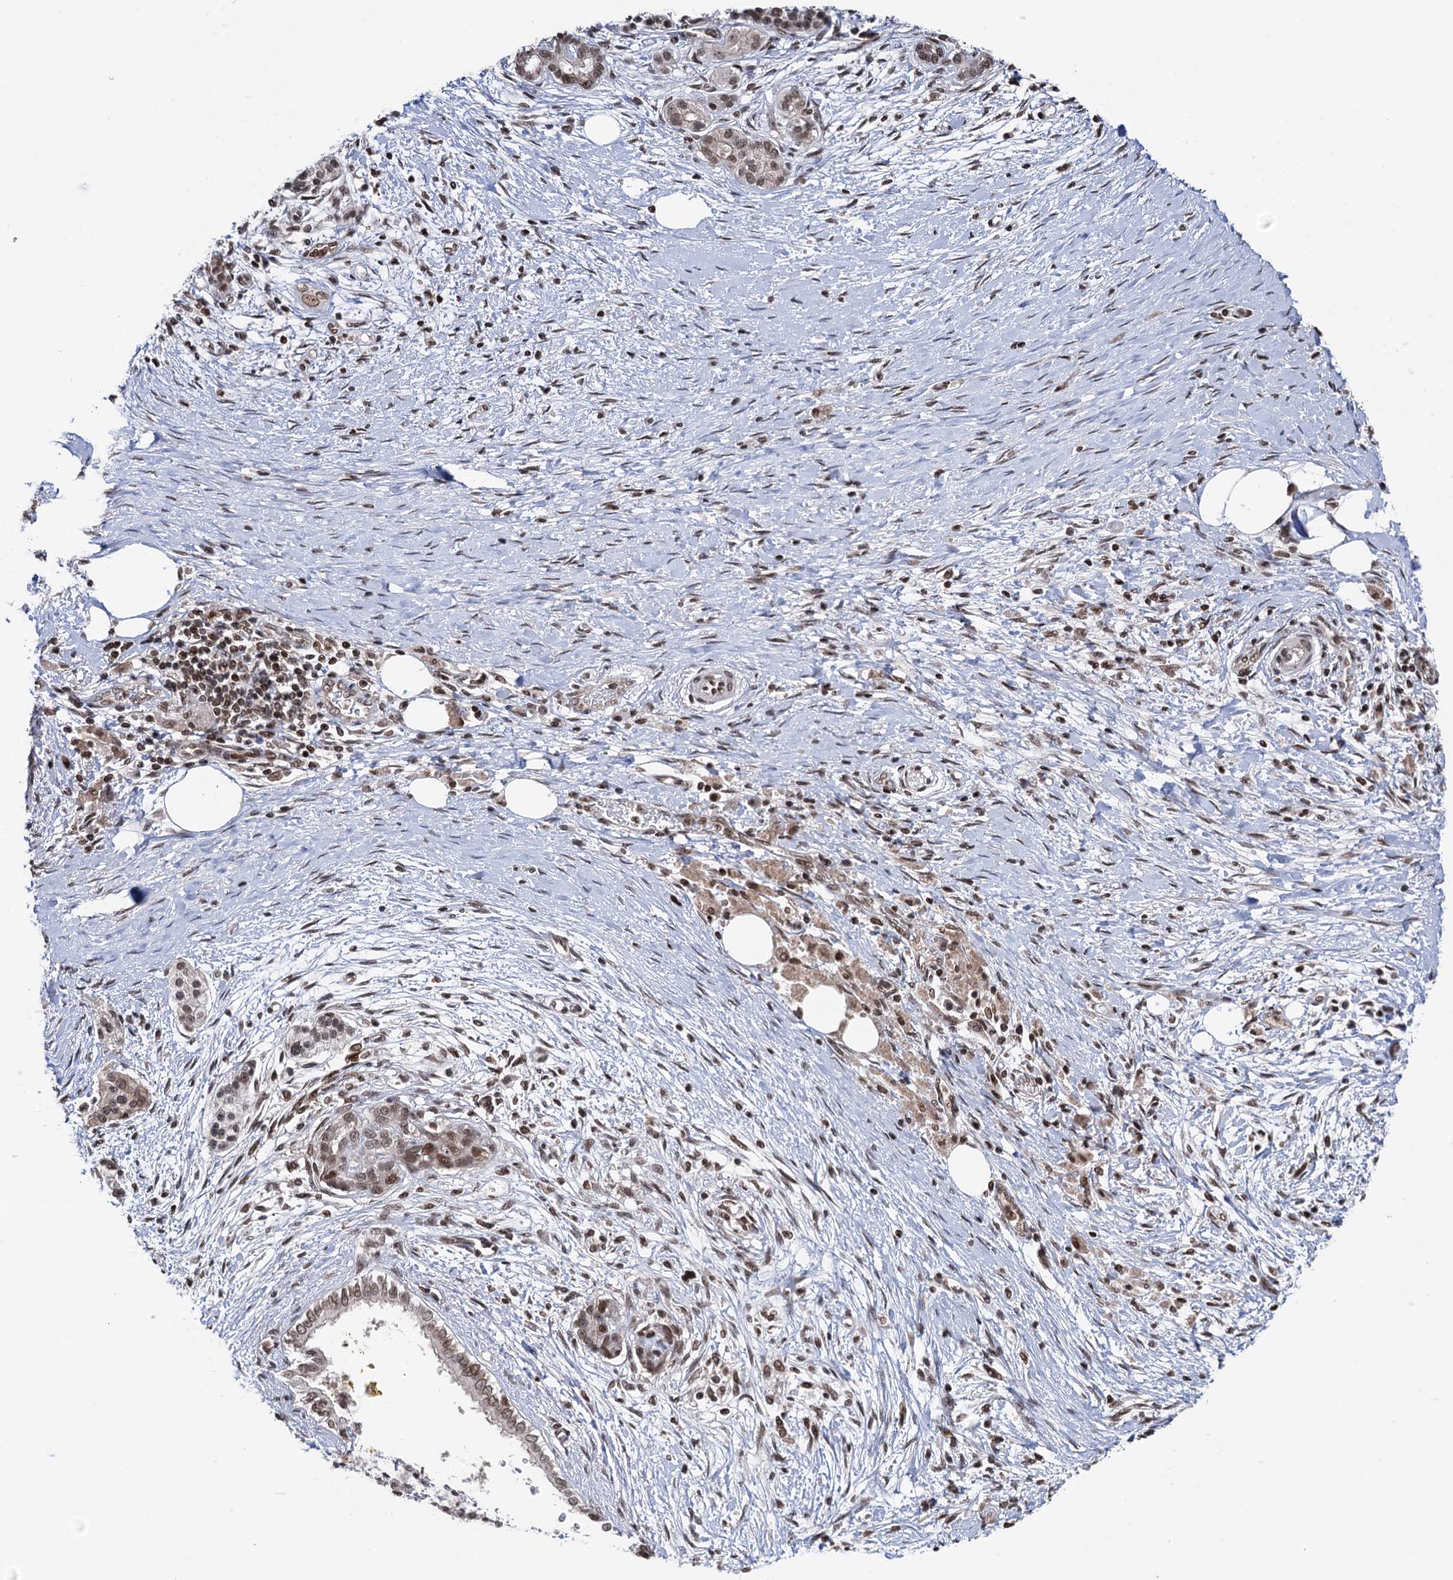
{"staining": {"intensity": "moderate", "quantity": "25%-75%", "location": "nuclear"}, "tissue": "pancreatic cancer", "cell_type": "Tumor cells", "image_type": "cancer", "snomed": [{"axis": "morphology", "description": "Adenocarcinoma, NOS"}, {"axis": "topography", "description": "Pancreas"}], "caption": "There is medium levels of moderate nuclear positivity in tumor cells of adenocarcinoma (pancreatic), as demonstrated by immunohistochemical staining (brown color).", "gene": "CCDC77", "patient": {"sex": "male", "age": 58}}